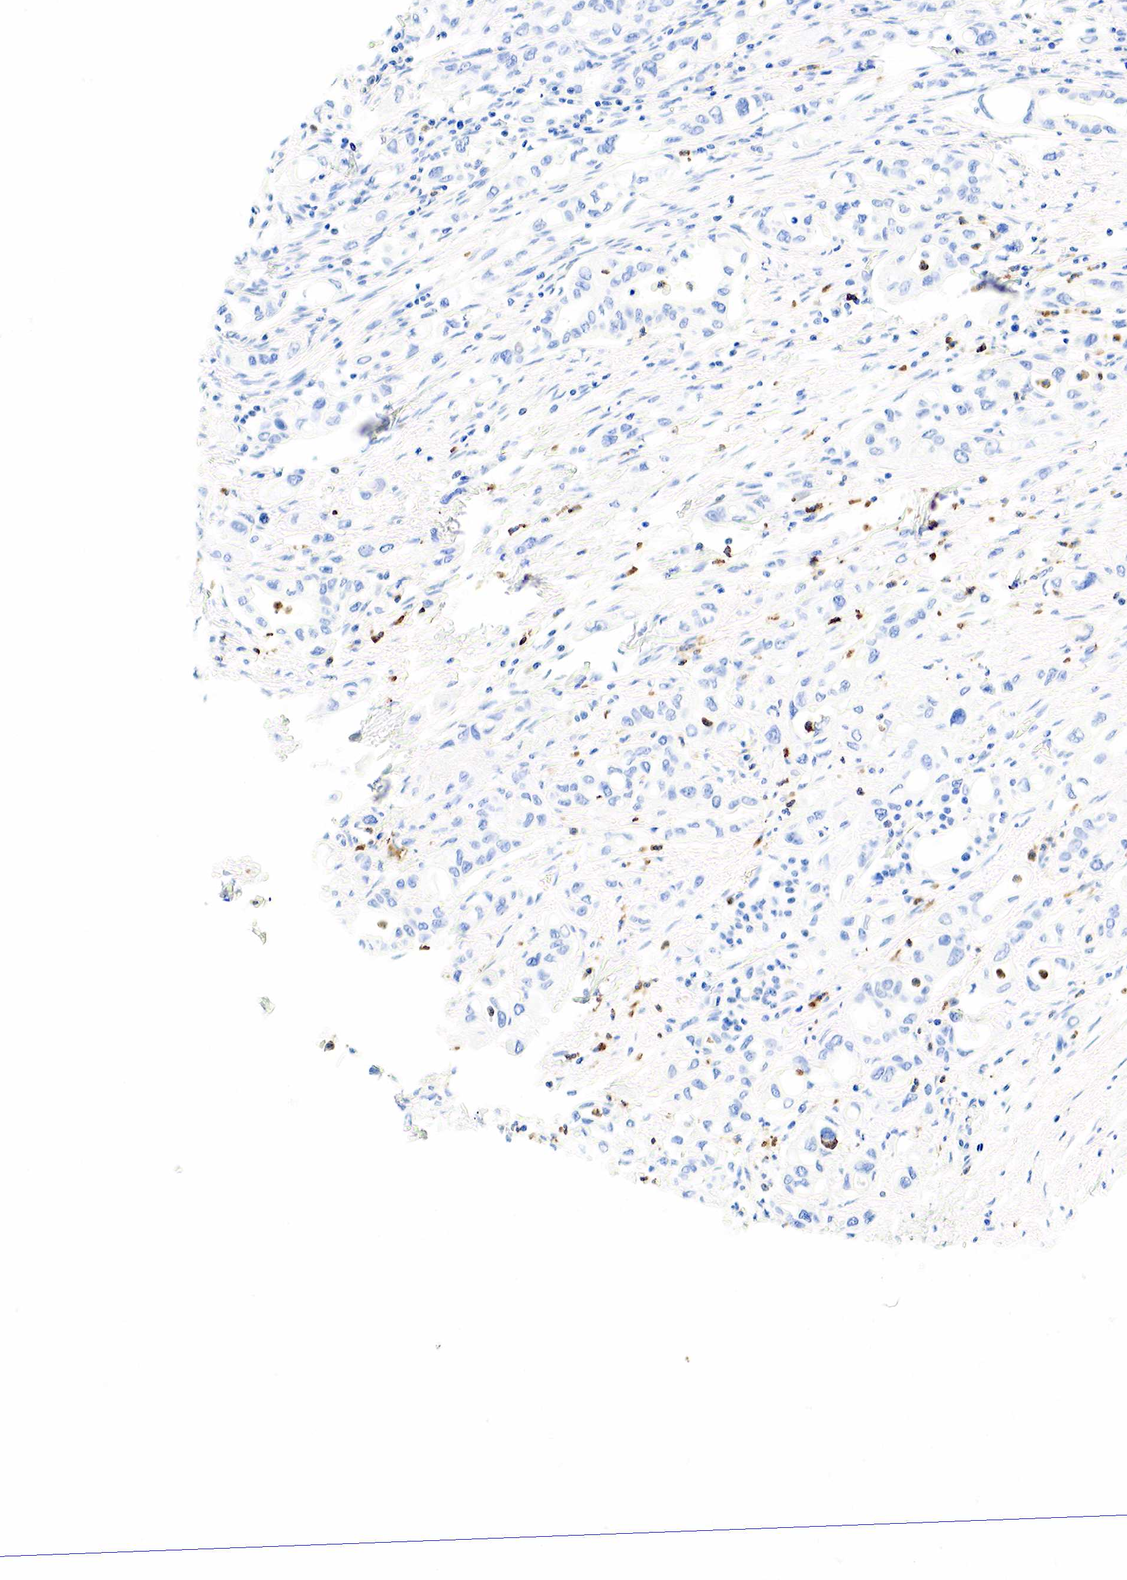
{"staining": {"intensity": "negative", "quantity": "none", "location": "none"}, "tissue": "pancreatic cancer", "cell_type": "Tumor cells", "image_type": "cancer", "snomed": [{"axis": "morphology", "description": "Adenocarcinoma, NOS"}, {"axis": "topography", "description": "Pancreas"}], "caption": "The immunohistochemistry photomicrograph has no significant staining in tumor cells of pancreatic adenocarcinoma tissue.", "gene": "FUT4", "patient": {"sex": "female", "age": 57}}